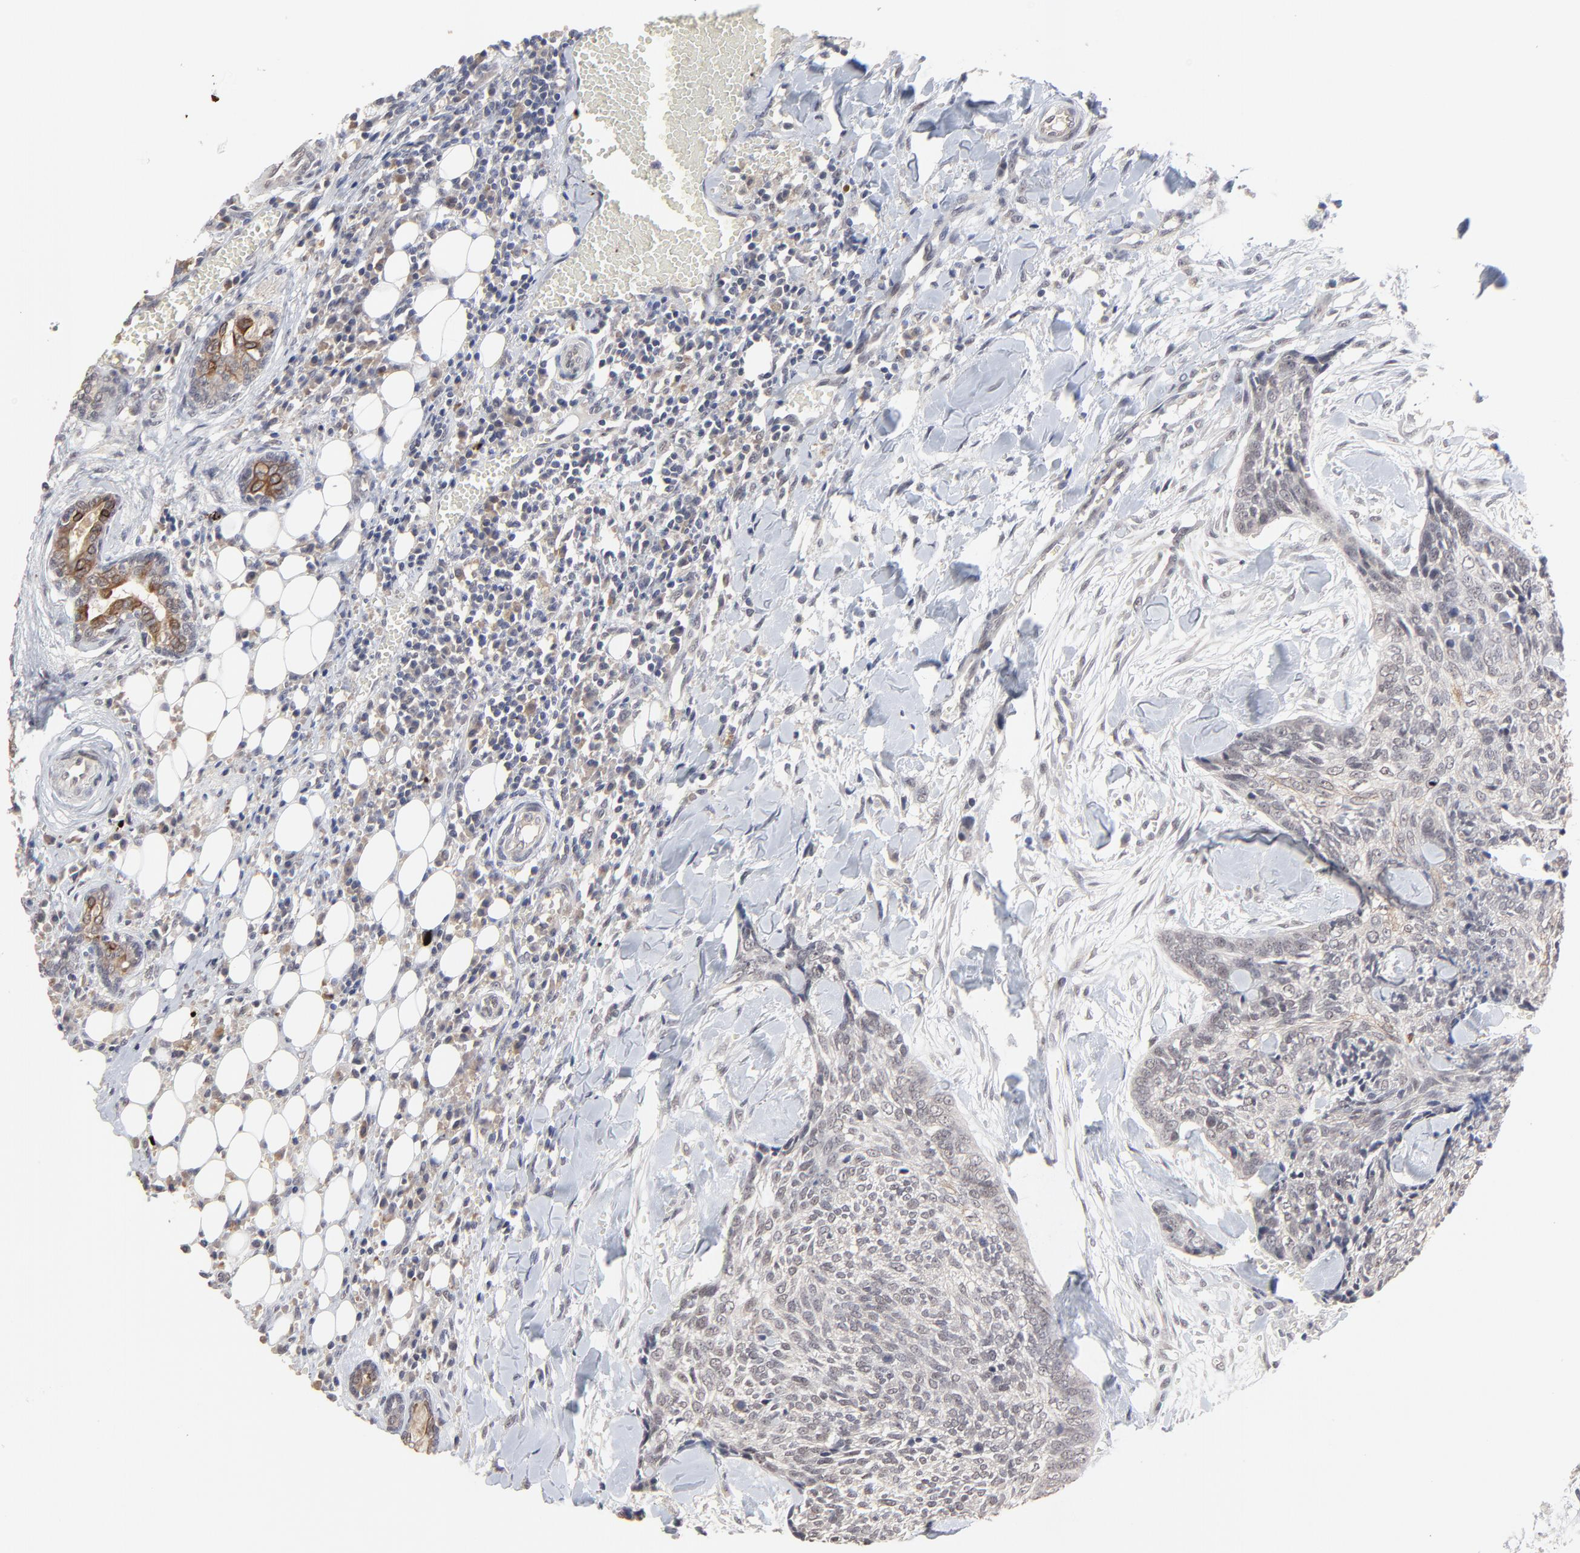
{"staining": {"intensity": "weak", "quantity": "<25%", "location": "cytoplasmic/membranous,nuclear"}, "tissue": "head and neck cancer", "cell_type": "Tumor cells", "image_type": "cancer", "snomed": [{"axis": "morphology", "description": "Squamous cell carcinoma, NOS"}, {"axis": "topography", "description": "Salivary gland"}, {"axis": "topography", "description": "Head-Neck"}], "caption": "Immunohistochemistry of head and neck cancer (squamous cell carcinoma) shows no staining in tumor cells. Brightfield microscopy of IHC stained with DAB (3,3'-diaminobenzidine) (brown) and hematoxylin (blue), captured at high magnification.", "gene": "FAM199X", "patient": {"sex": "male", "age": 70}}